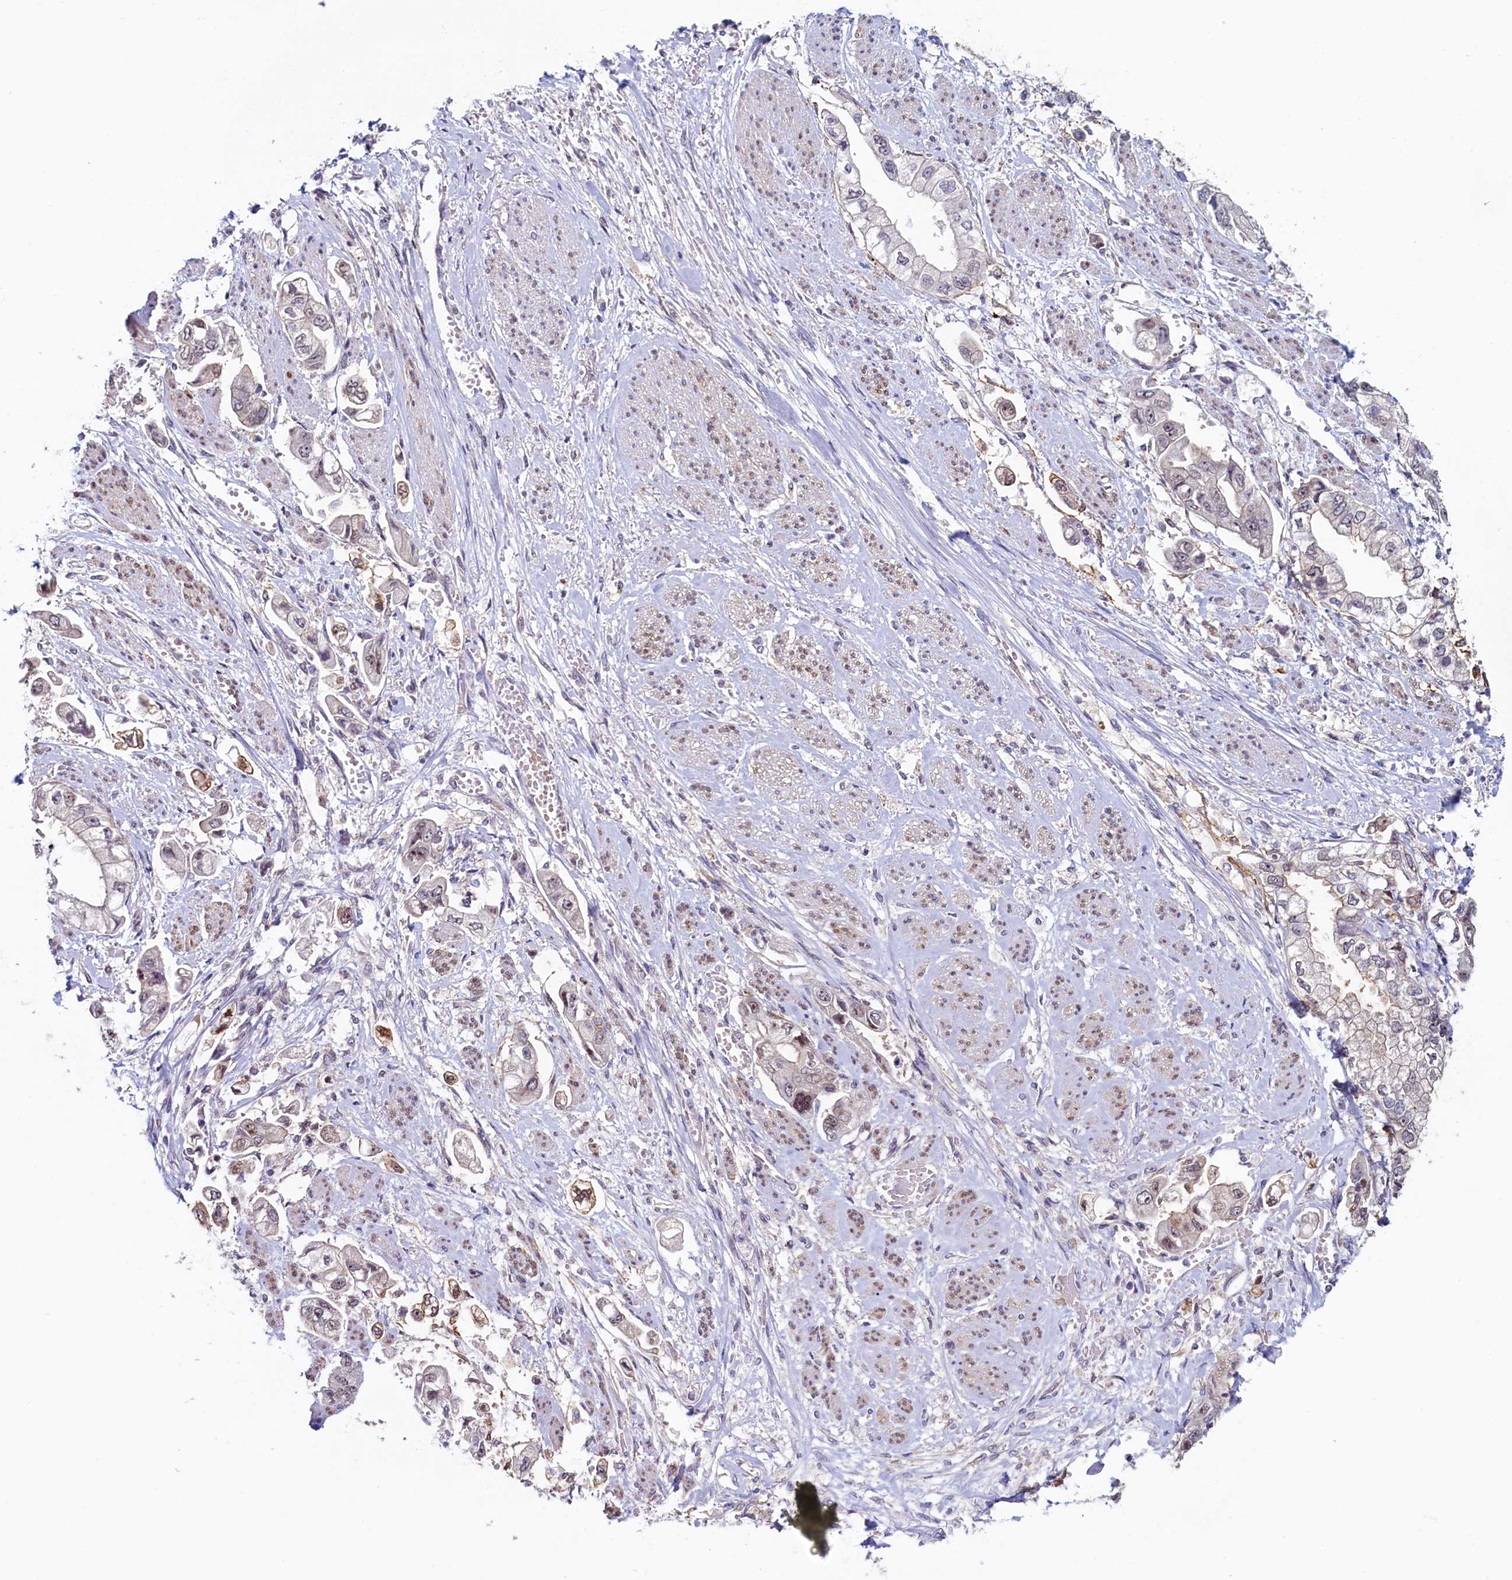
{"staining": {"intensity": "moderate", "quantity": "25%-75%", "location": "nuclear"}, "tissue": "stomach cancer", "cell_type": "Tumor cells", "image_type": "cancer", "snomed": [{"axis": "morphology", "description": "Adenocarcinoma, NOS"}, {"axis": "topography", "description": "Stomach"}], "caption": "IHC (DAB) staining of human stomach cancer (adenocarcinoma) exhibits moderate nuclear protein positivity in about 25%-75% of tumor cells.", "gene": "PACSIN3", "patient": {"sex": "male", "age": 62}}